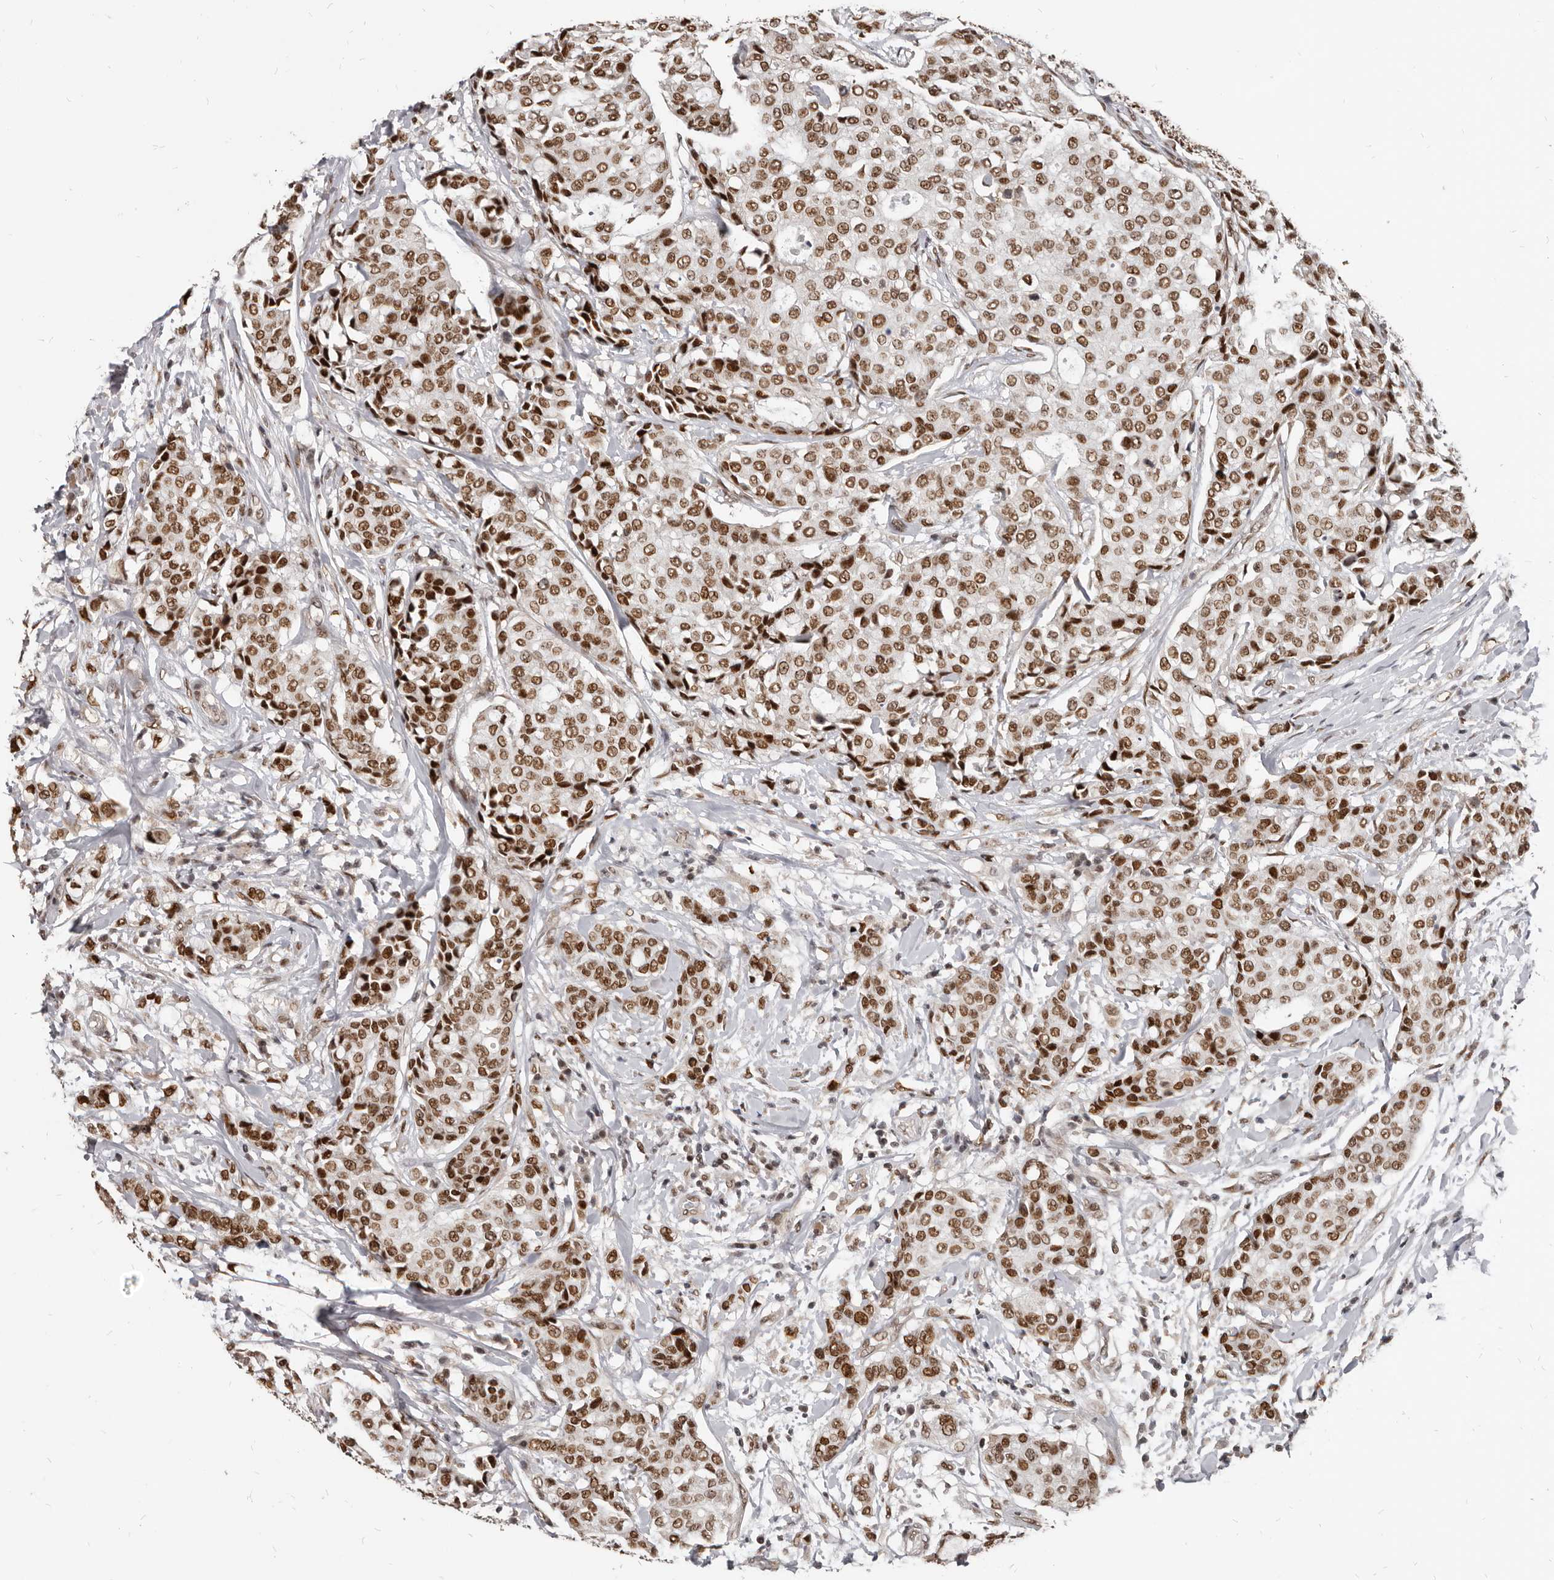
{"staining": {"intensity": "moderate", "quantity": ">75%", "location": "nuclear"}, "tissue": "breast cancer", "cell_type": "Tumor cells", "image_type": "cancer", "snomed": [{"axis": "morphology", "description": "Duct carcinoma"}, {"axis": "topography", "description": "Breast"}], "caption": "Immunohistochemistry (IHC) histopathology image of neoplastic tissue: human breast cancer stained using immunohistochemistry (IHC) displays medium levels of moderate protein expression localized specifically in the nuclear of tumor cells, appearing as a nuclear brown color.", "gene": "ATF5", "patient": {"sex": "female", "age": 27}}